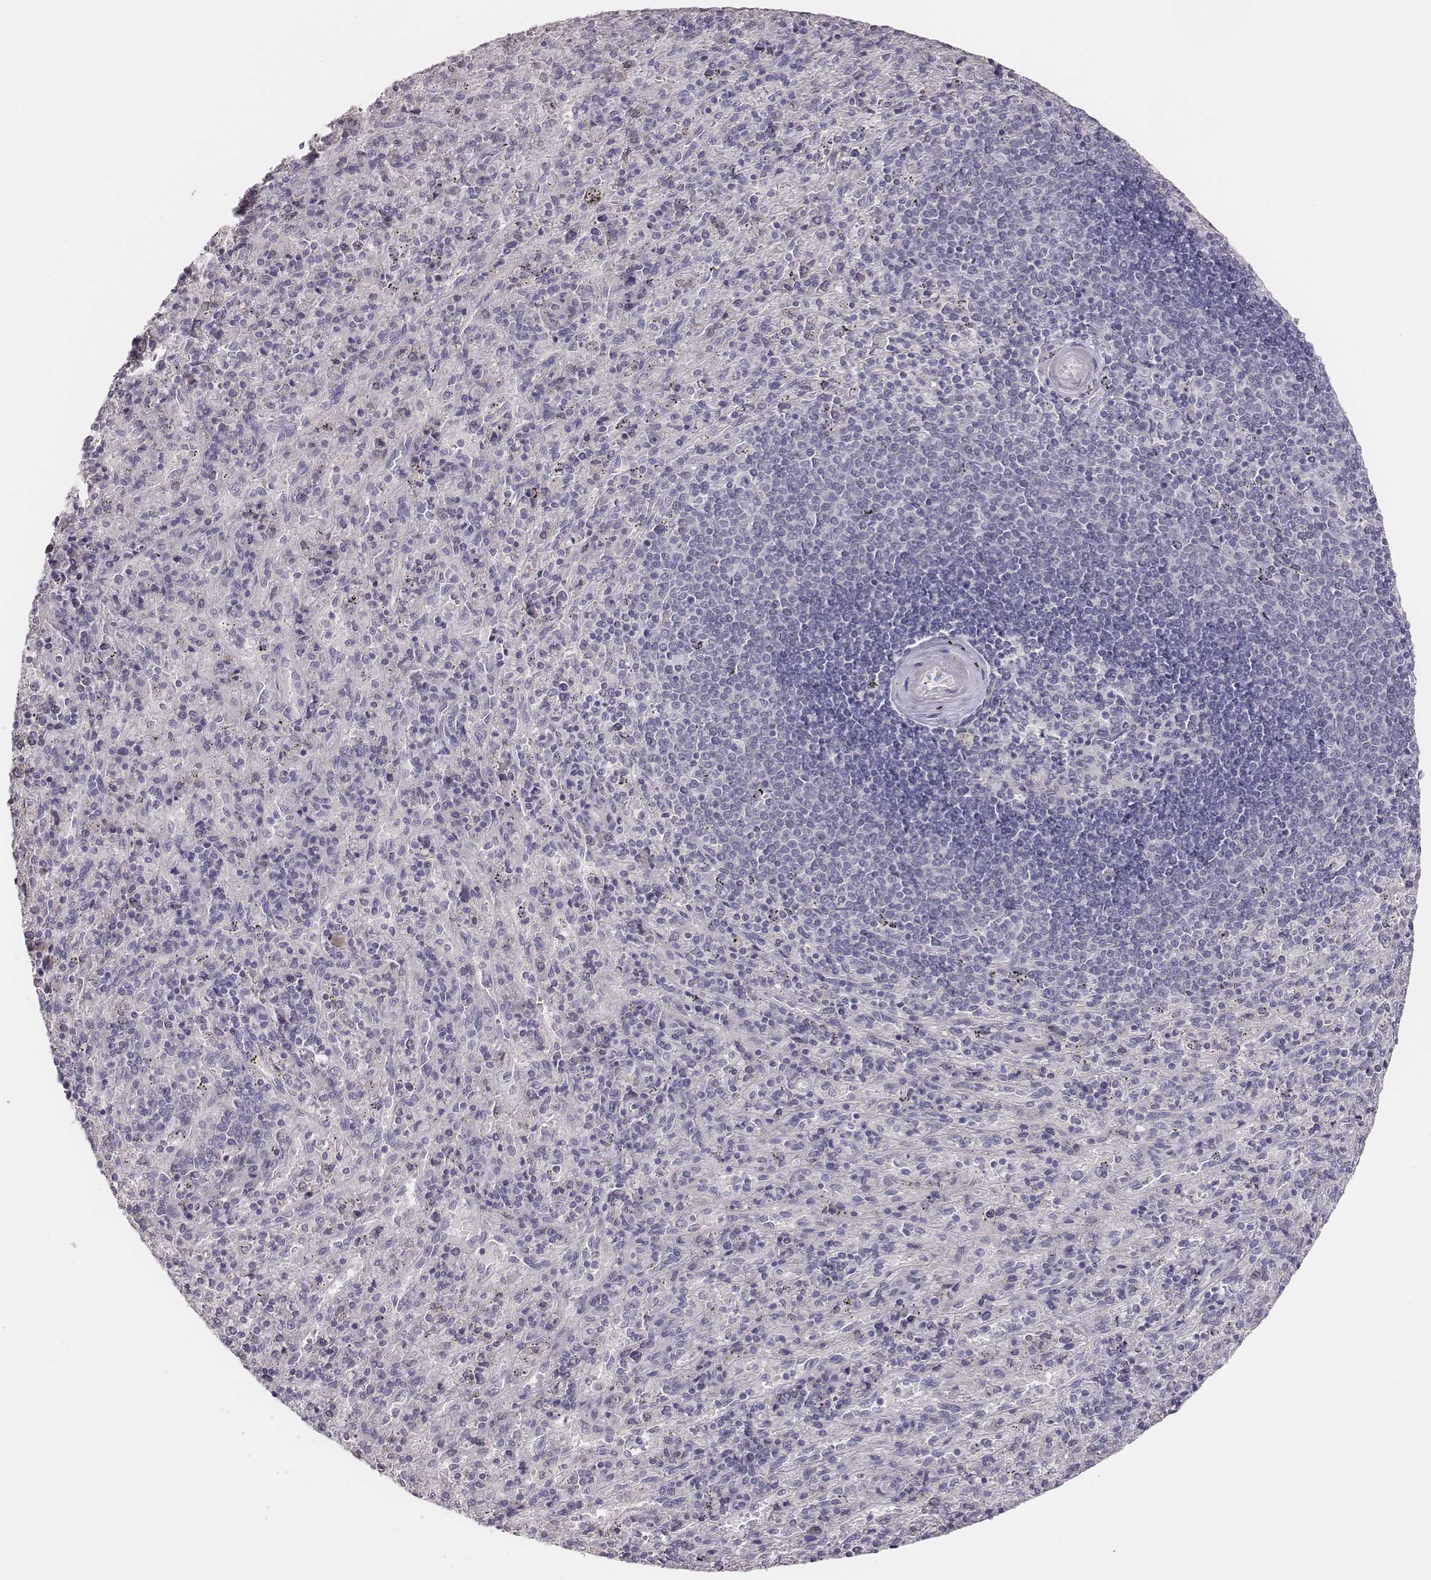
{"staining": {"intensity": "negative", "quantity": "none", "location": "none"}, "tissue": "spleen", "cell_type": "Cells in red pulp", "image_type": "normal", "snomed": [{"axis": "morphology", "description": "Normal tissue, NOS"}, {"axis": "topography", "description": "Spleen"}], "caption": "This is a image of immunohistochemistry (IHC) staining of unremarkable spleen, which shows no positivity in cells in red pulp.", "gene": "MYH6", "patient": {"sex": "male", "age": 57}}